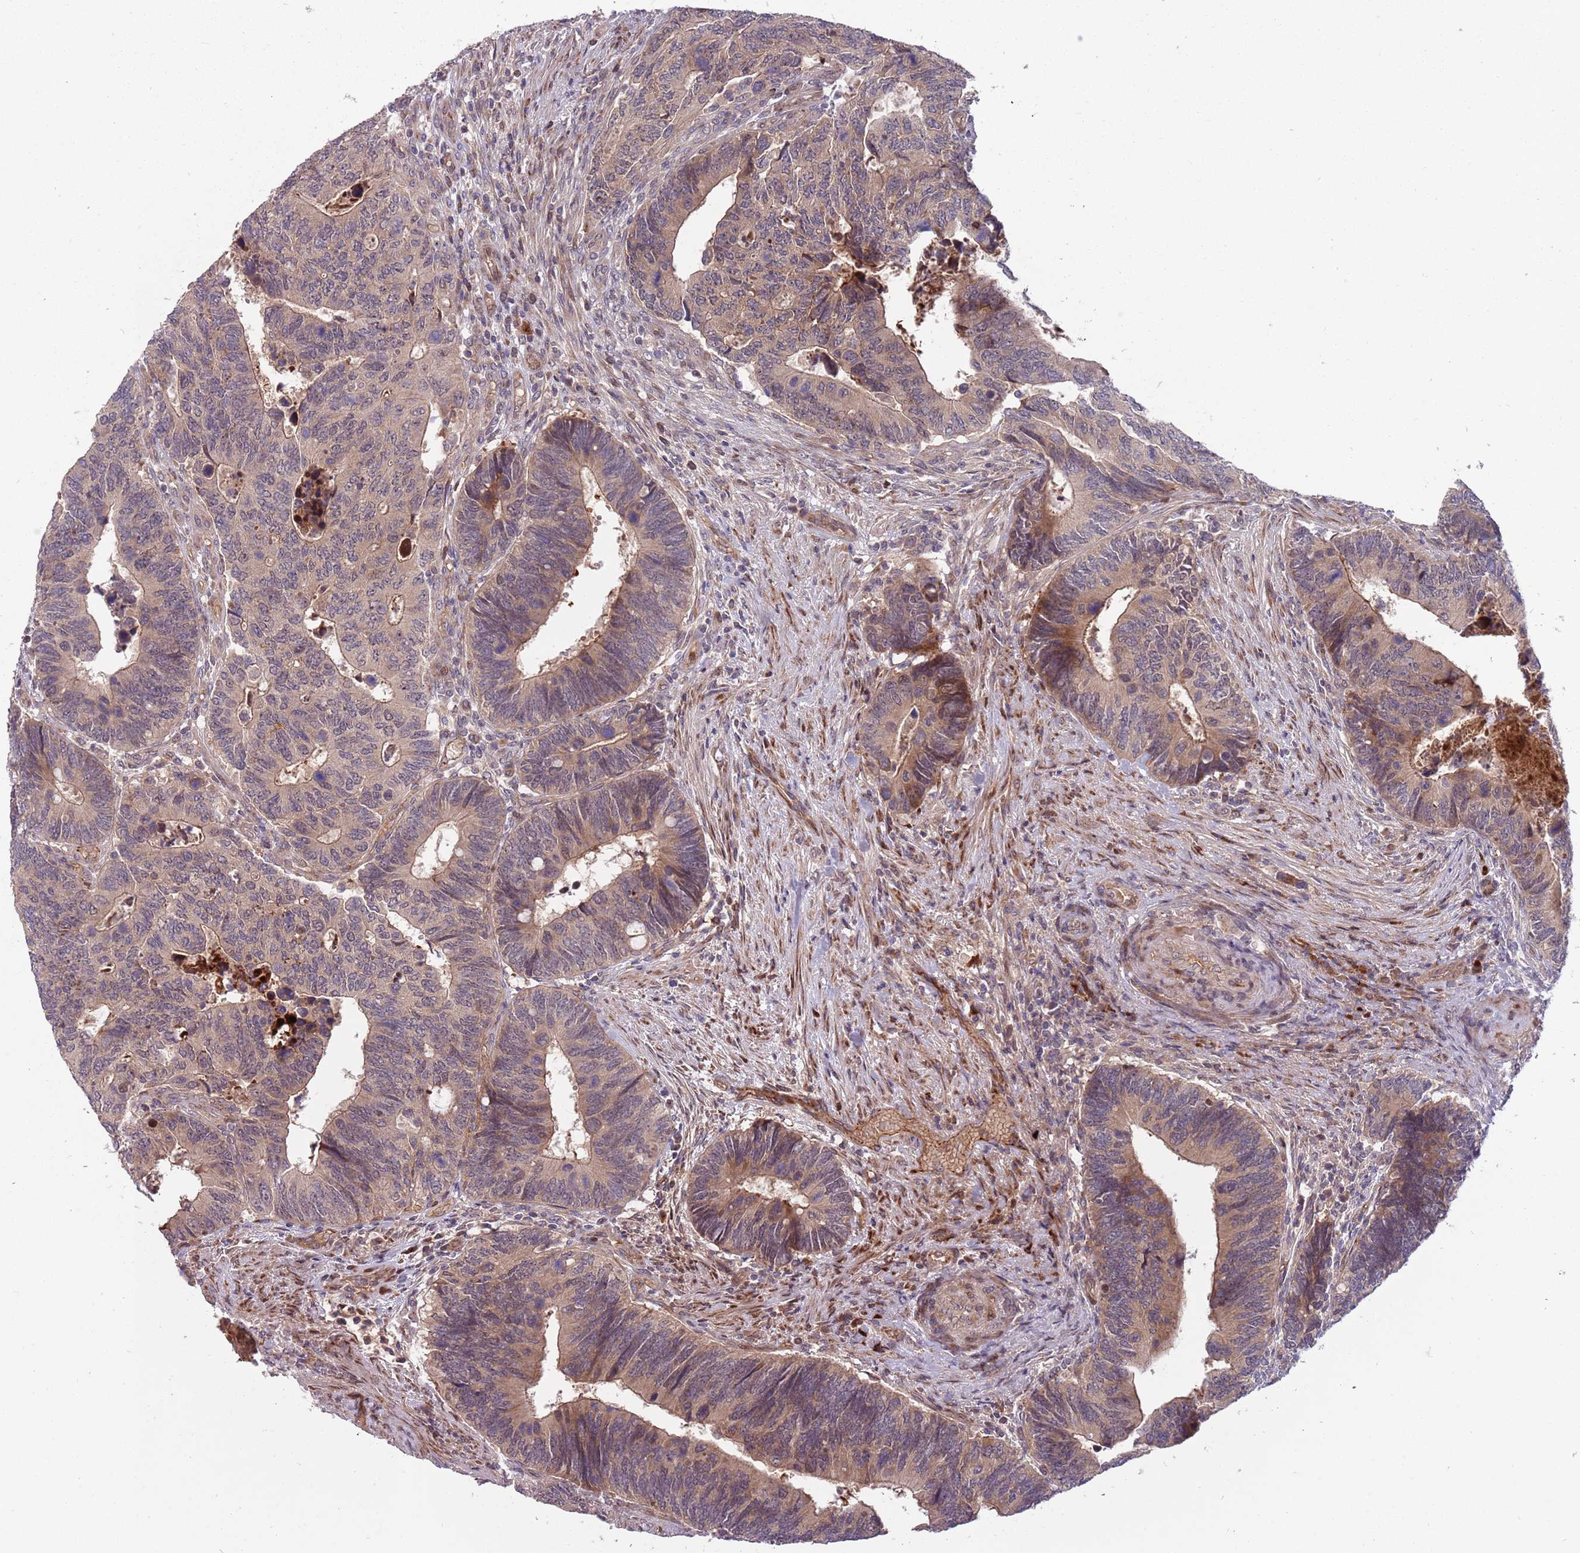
{"staining": {"intensity": "weak", "quantity": "25%-75%", "location": "cytoplasmic/membranous"}, "tissue": "colorectal cancer", "cell_type": "Tumor cells", "image_type": "cancer", "snomed": [{"axis": "morphology", "description": "Adenocarcinoma, NOS"}, {"axis": "topography", "description": "Colon"}], "caption": "Colorectal cancer was stained to show a protein in brown. There is low levels of weak cytoplasmic/membranous expression in about 25%-75% of tumor cells.", "gene": "NT5DC4", "patient": {"sex": "male", "age": 87}}